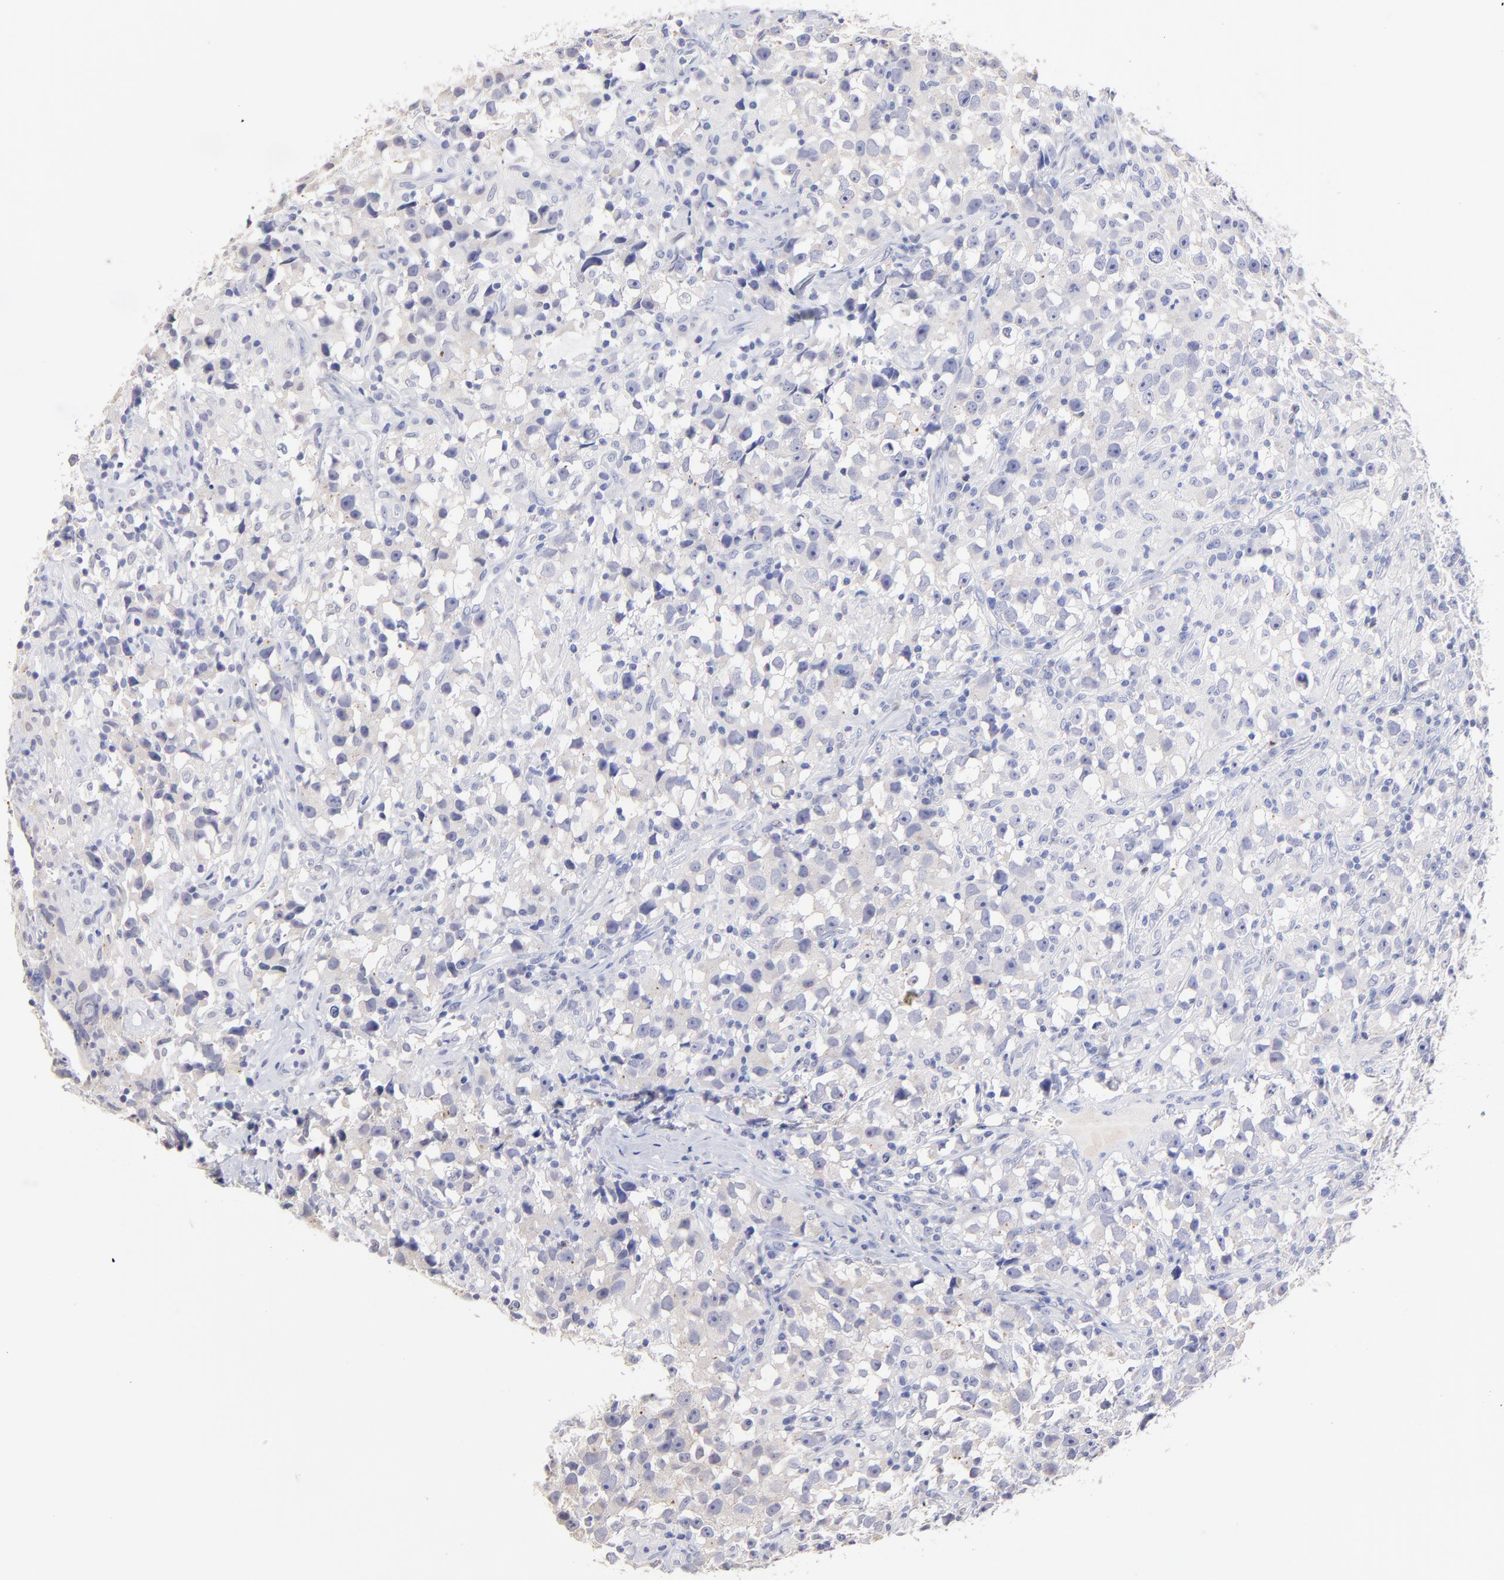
{"staining": {"intensity": "negative", "quantity": "none", "location": "none"}, "tissue": "testis cancer", "cell_type": "Tumor cells", "image_type": "cancer", "snomed": [{"axis": "morphology", "description": "Seminoma, NOS"}, {"axis": "topography", "description": "Testis"}], "caption": "A histopathology image of human testis cancer is negative for staining in tumor cells.", "gene": "CFAP57", "patient": {"sex": "male", "age": 33}}